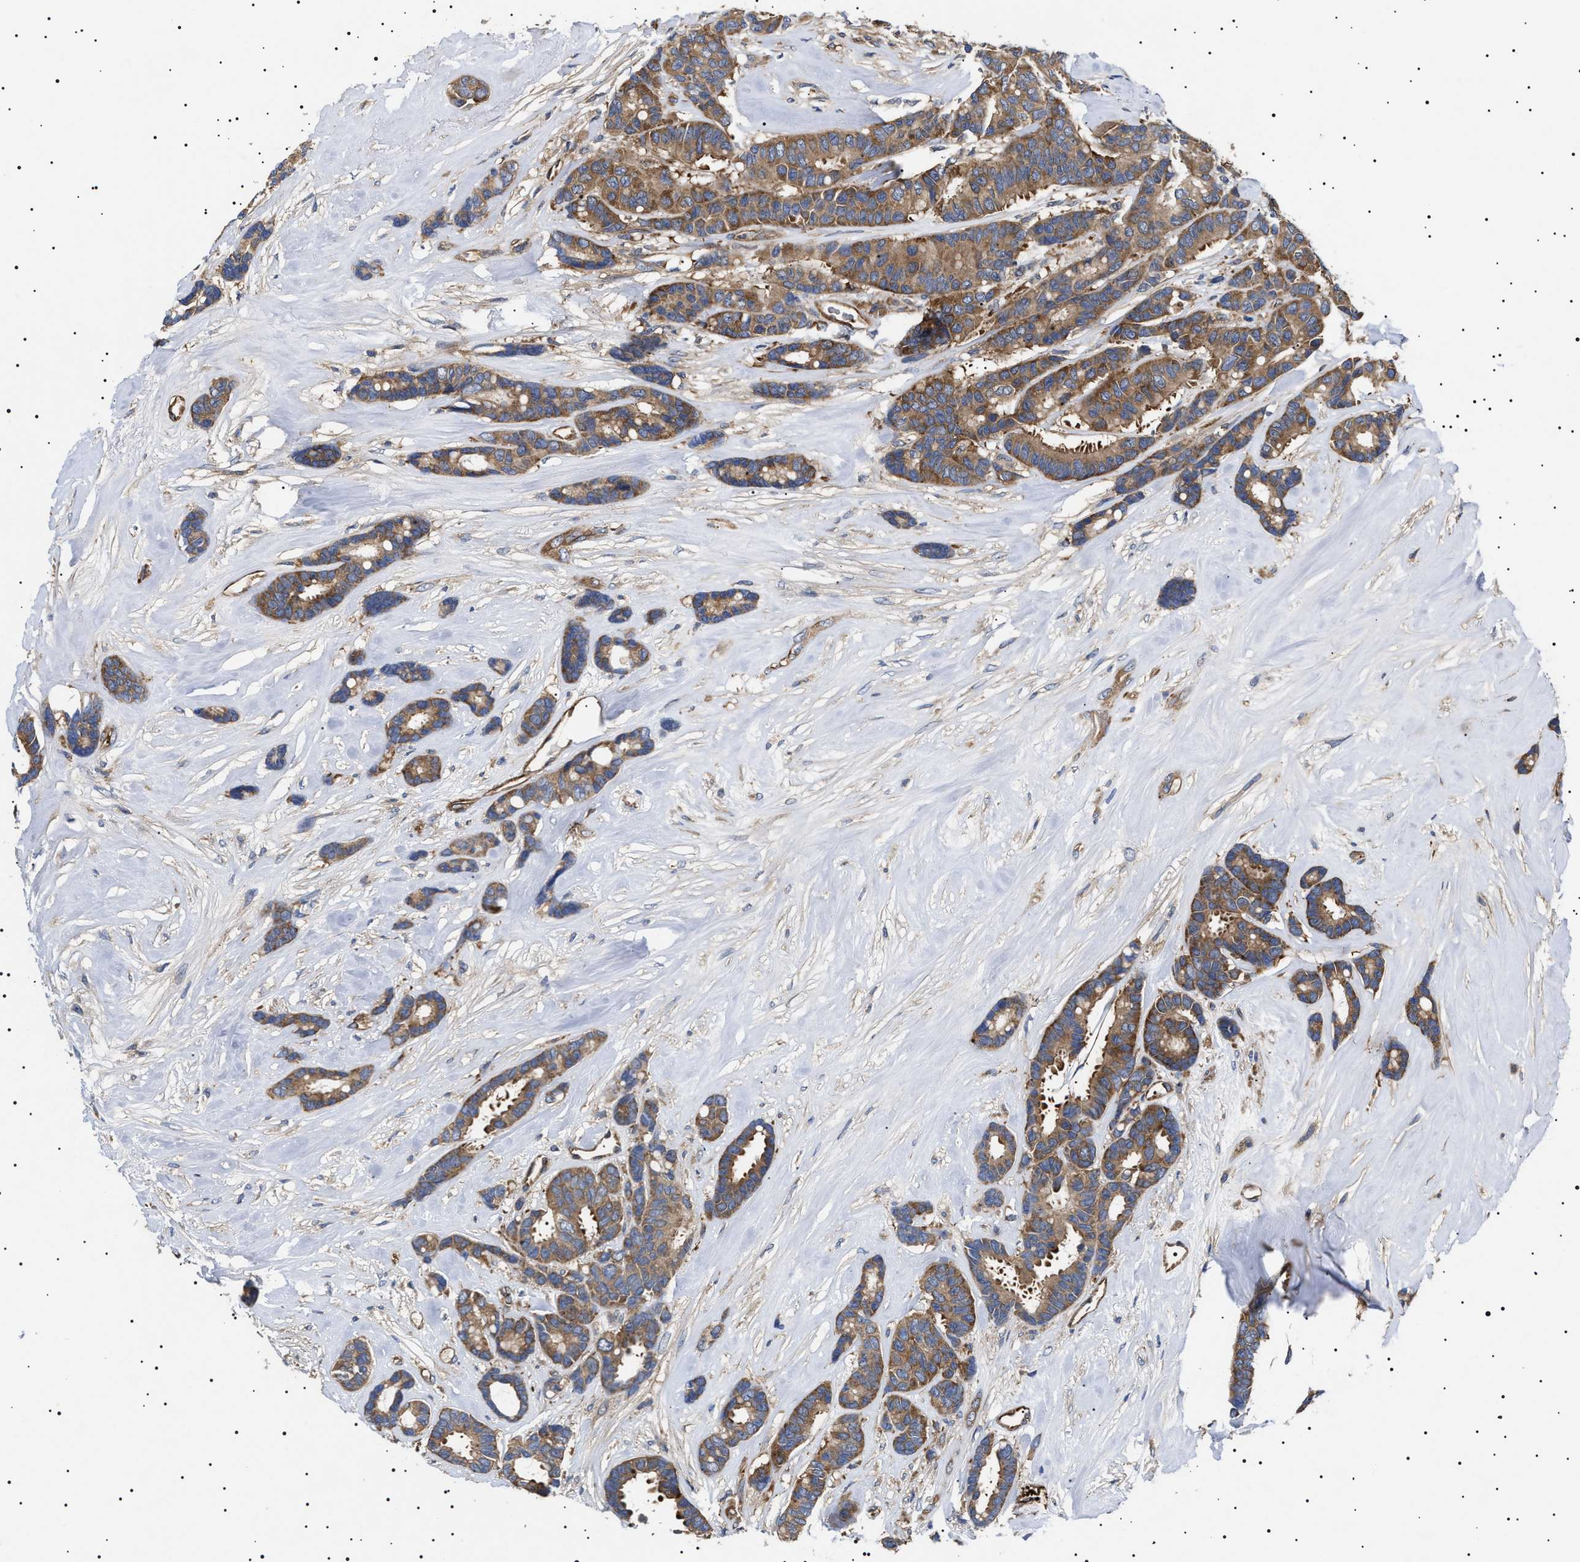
{"staining": {"intensity": "moderate", "quantity": ">75%", "location": "cytoplasmic/membranous"}, "tissue": "breast cancer", "cell_type": "Tumor cells", "image_type": "cancer", "snomed": [{"axis": "morphology", "description": "Duct carcinoma"}, {"axis": "topography", "description": "Breast"}], "caption": "The photomicrograph demonstrates staining of intraductal carcinoma (breast), revealing moderate cytoplasmic/membranous protein expression (brown color) within tumor cells.", "gene": "TPP2", "patient": {"sex": "female", "age": 87}}